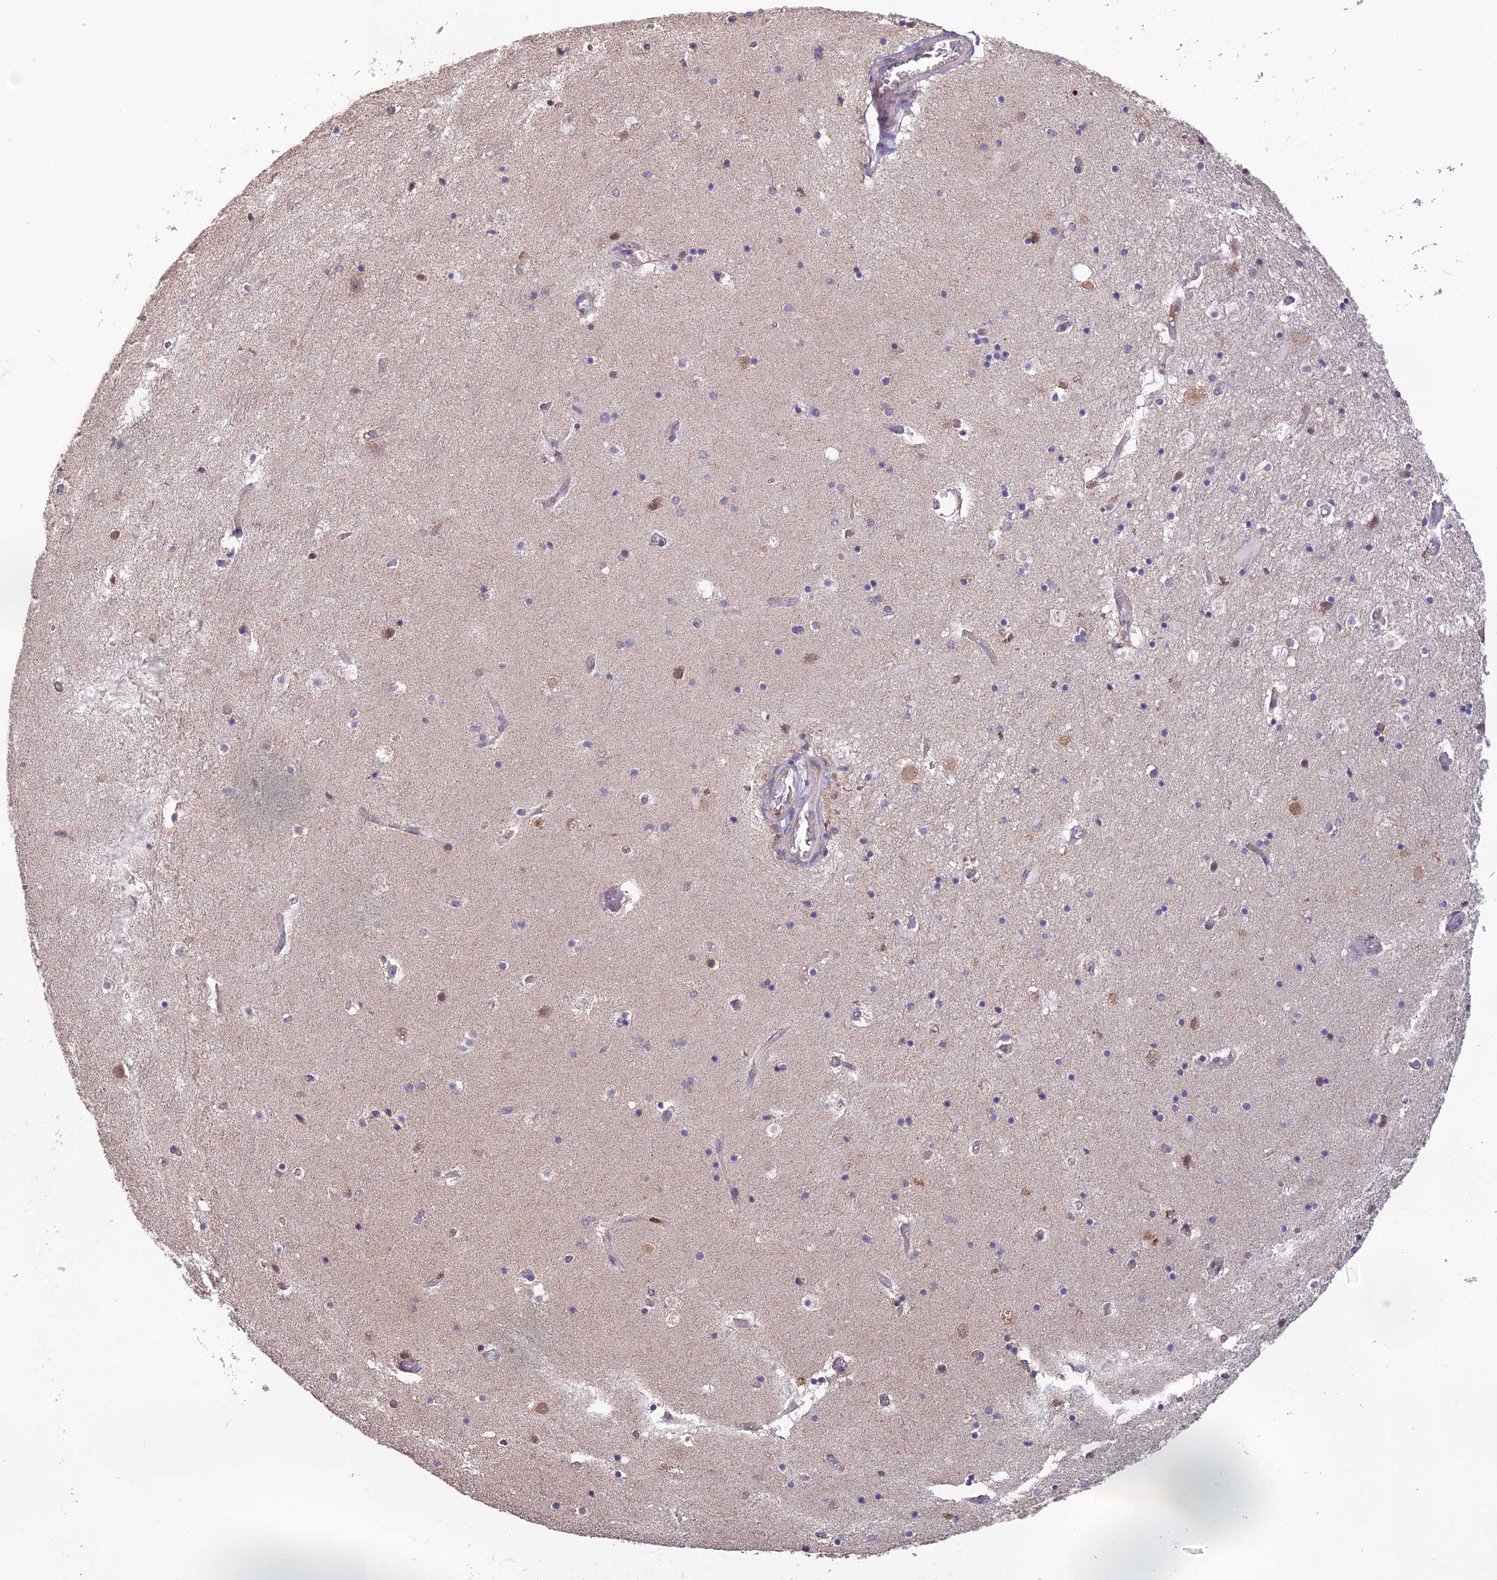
{"staining": {"intensity": "moderate", "quantity": "<25%", "location": "cytoplasmic/membranous"}, "tissue": "hippocampus", "cell_type": "Glial cells", "image_type": "normal", "snomed": [{"axis": "morphology", "description": "Normal tissue, NOS"}, {"axis": "topography", "description": "Hippocampus"}], "caption": "Immunohistochemical staining of benign human hippocampus demonstrates low levels of moderate cytoplasmic/membranous expression in about <25% of glial cells. (brown staining indicates protein expression, while blue staining denotes nuclei).", "gene": "MRNIP", "patient": {"sex": "female", "age": 52}}